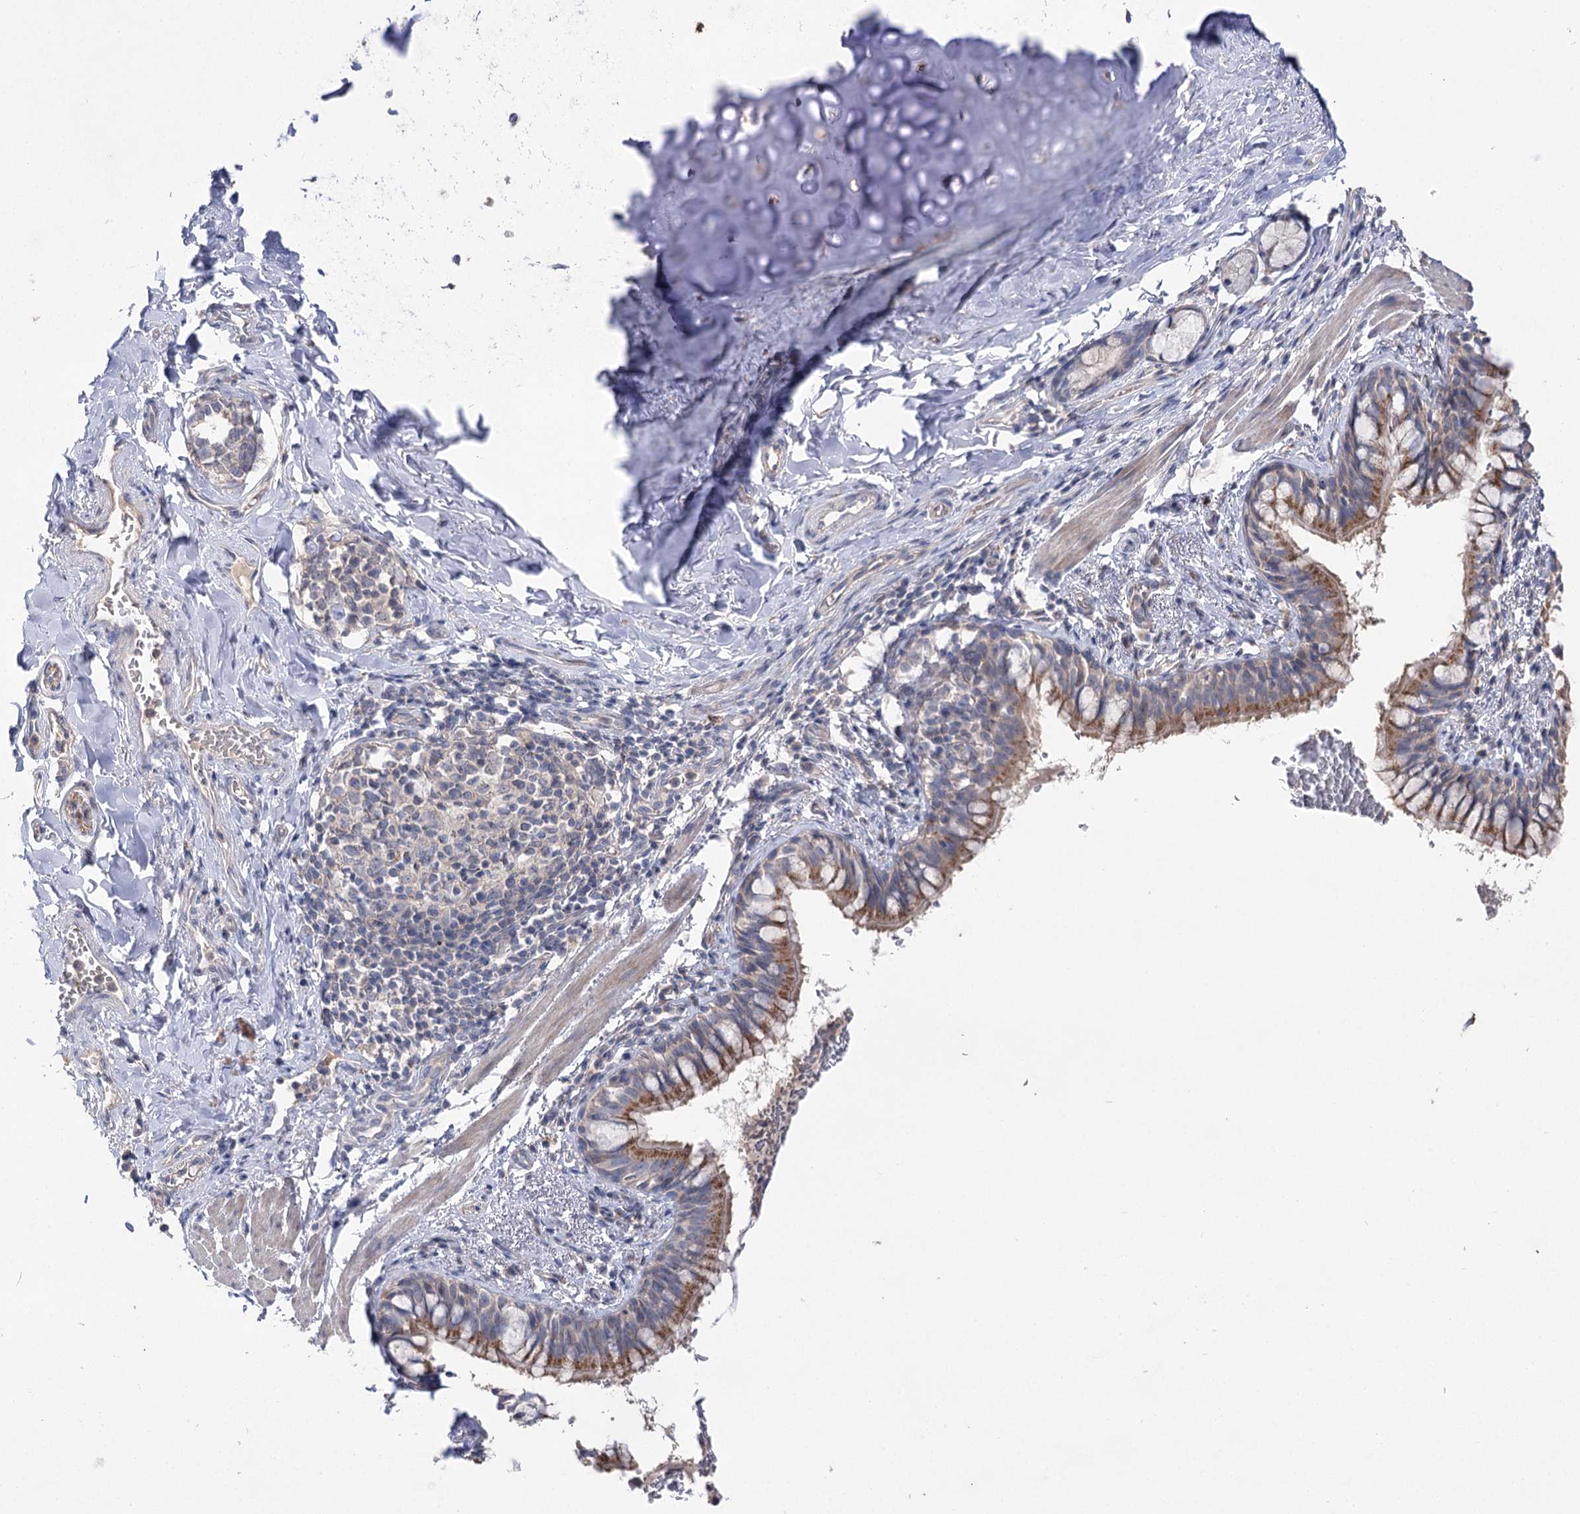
{"staining": {"intensity": "moderate", "quantity": ">75%", "location": "cytoplasmic/membranous"}, "tissue": "bronchus", "cell_type": "Respiratory epithelial cells", "image_type": "normal", "snomed": [{"axis": "morphology", "description": "Normal tissue, NOS"}, {"axis": "topography", "description": "Cartilage tissue"}, {"axis": "topography", "description": "Bronchus"}], "caption": "Benign bronchus demonstrates moderate cytoplasmic/membranous staining in approximately >75% of respiratory epithelial cells.", "gene": "AURKC", "patient": {"sex": "female", "age": 36}}